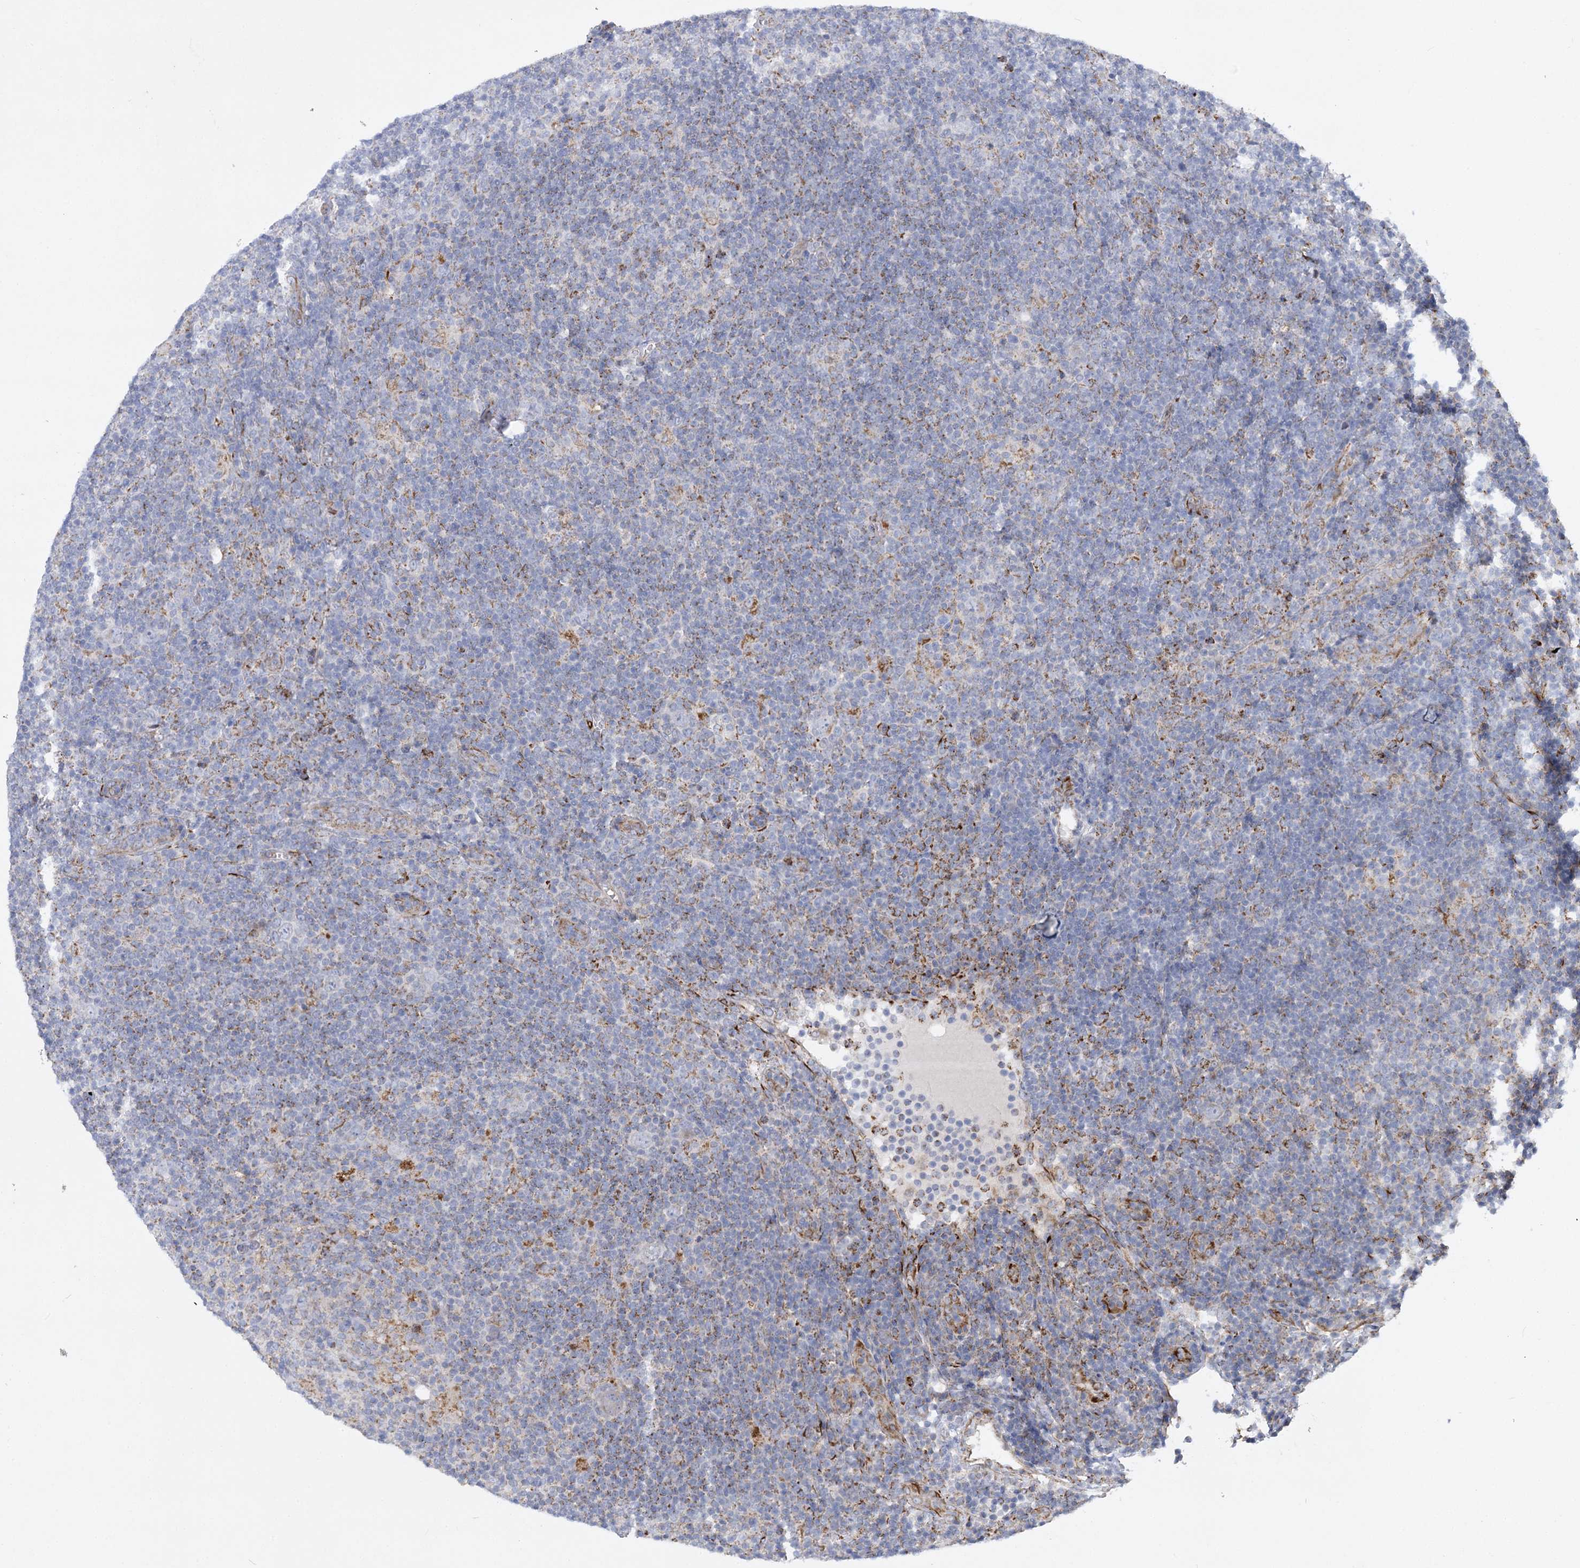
{"staining": {"intensity": "negative", "quantity": "none", "location": "none"}, "tissue": "lymphoma", "cell_type": "Tumor cells", "image_type": "cancer", "snomed": [{"axis": "morphology", "description": "Hodgkin's disease, NOS"}, {"axis": "topography", "description": "Lymph node"}], "caption": "Hodgkin's disease stained for a protein using immunohistochemistry exhibits no positivity tumor cells.", "gene": "DHTKD1", "patient": {"sex": "female", "age": 57}}